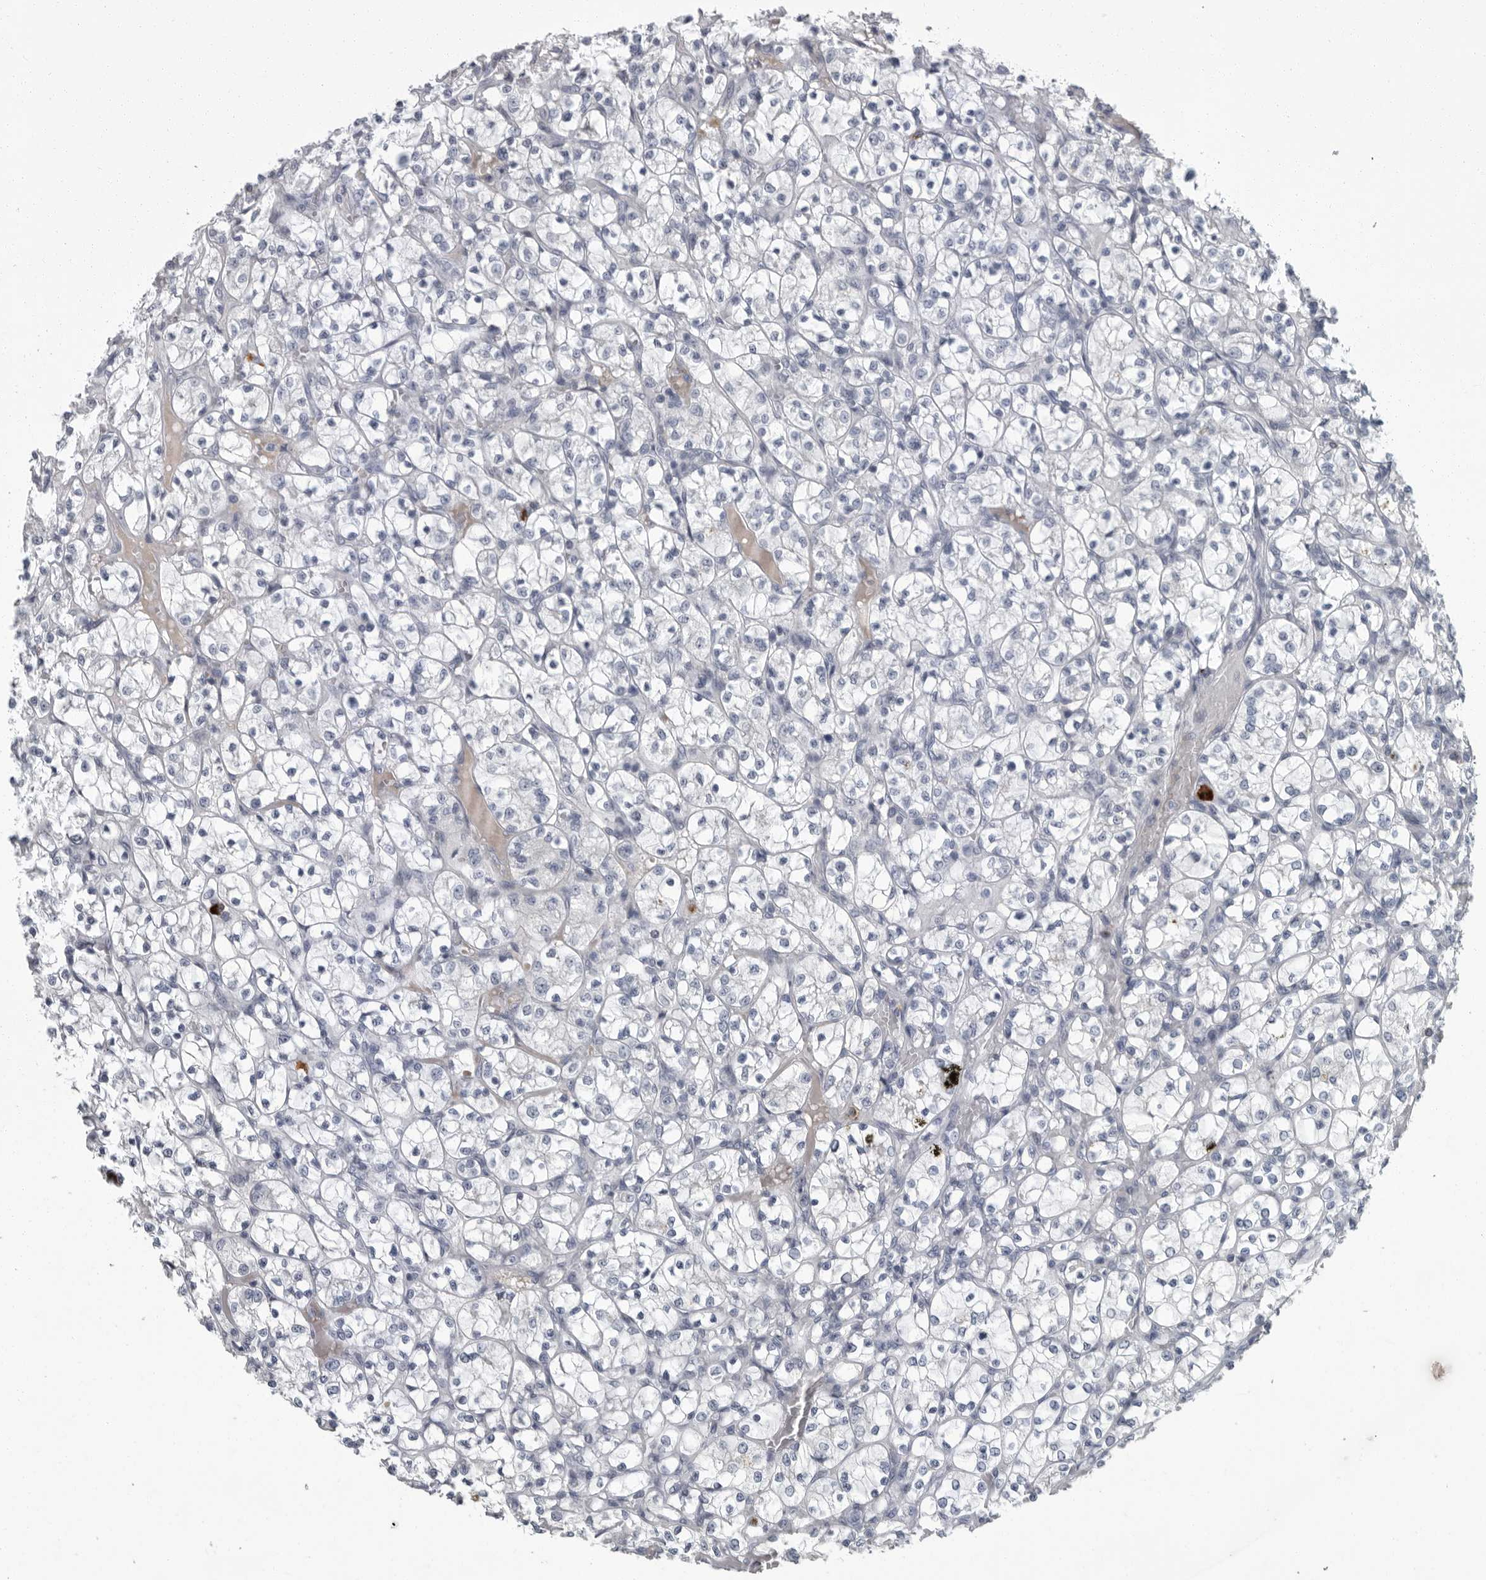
{"staining": {"intensity": "negative", "quantity": "none", "location": "none"}, "tissue": "renal cancer", "cell_type": "Tumor cells", "image_type": "cancer", "snomed": [{"axis": "morphology", "description": "Adenocarcinoma, NOS"}, {"axis": "topography", "description": "Kidney"}], "caption": "Tumor cells show no significant staining in renal adenocarcinoma.", "gene": "SLC25A39", "patient": {"sex": "female", "age": 69}}